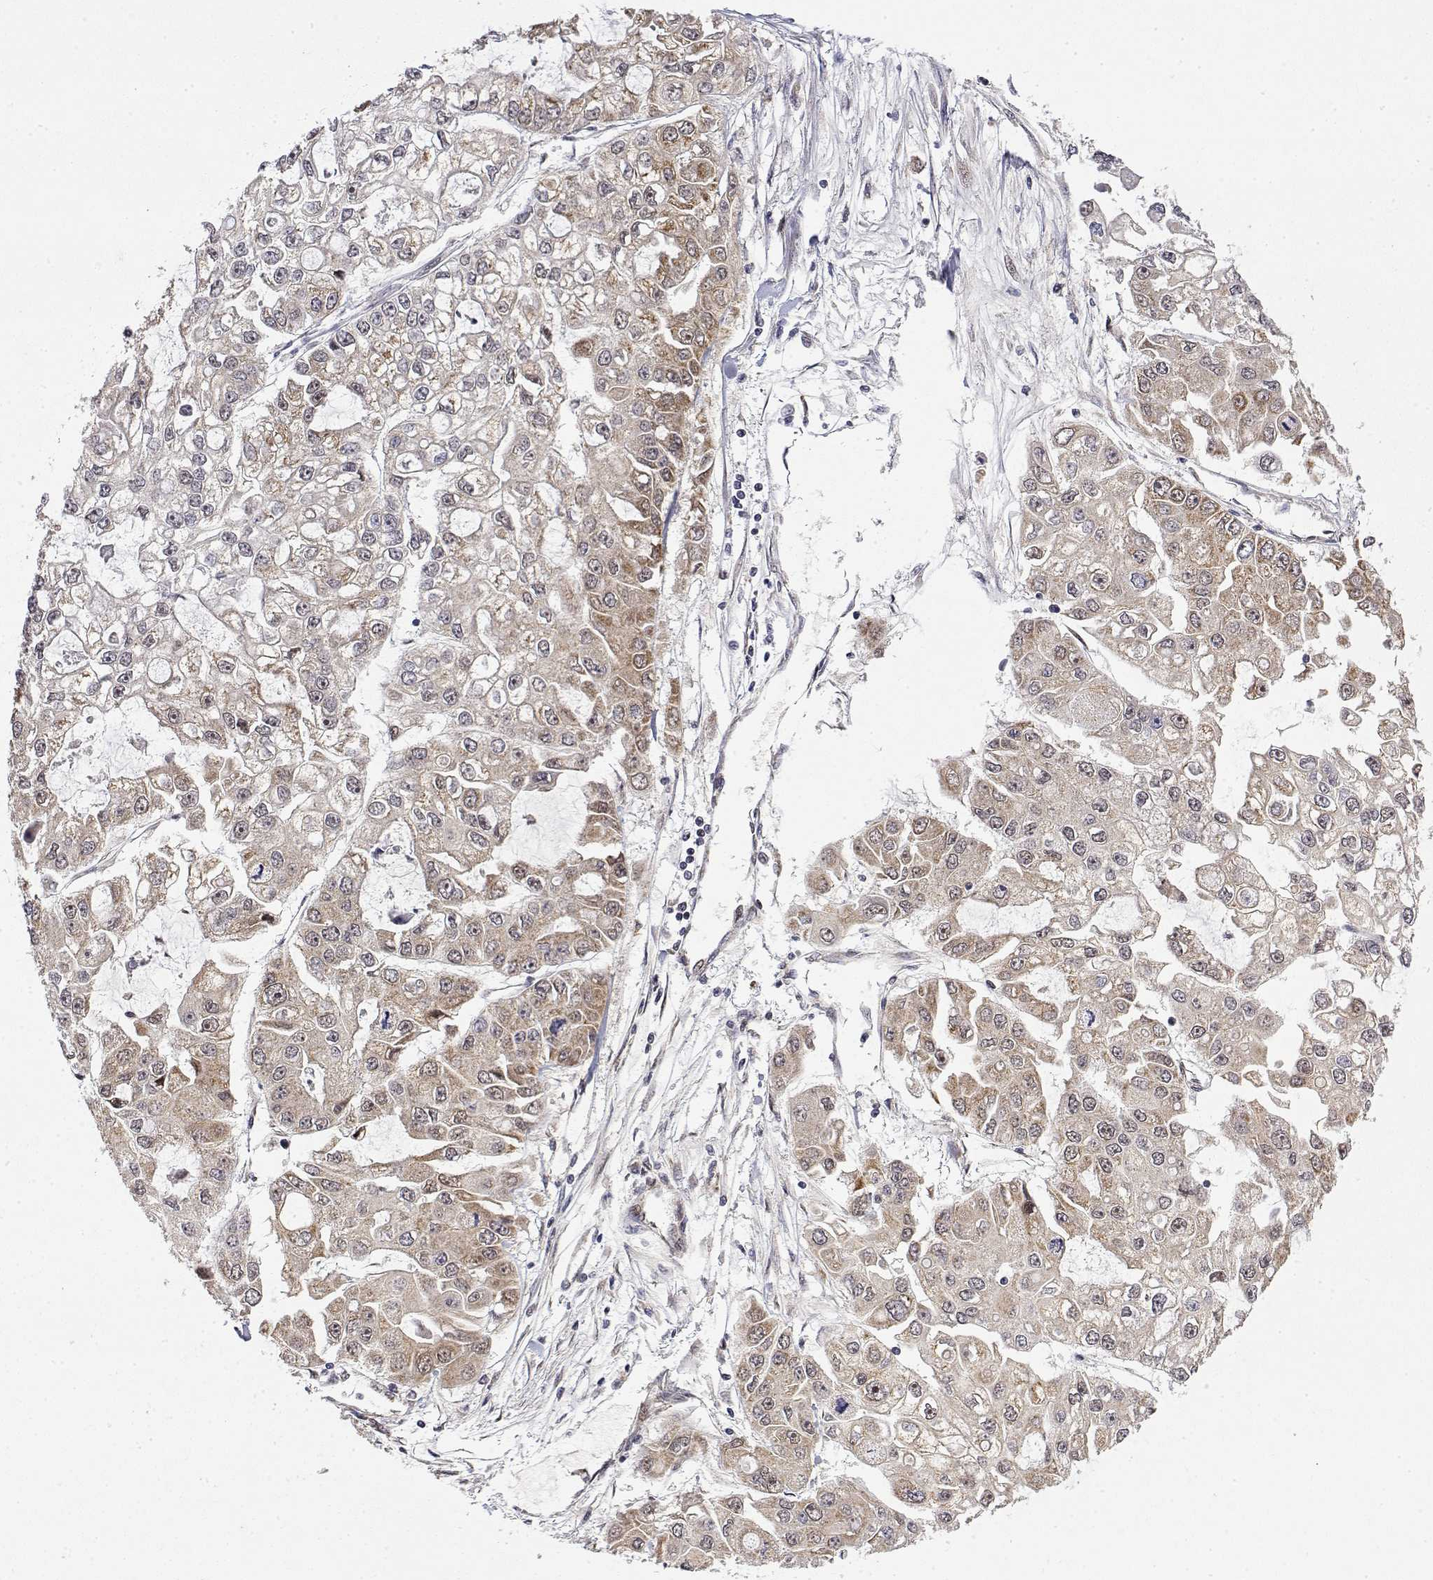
{"staining": {"intensity": "weak", "quantity": "25%-75%", "location": "cytoplasmic/membranous"}, "tissue": "ovarian cancer", "cell_type": "Tumor cells", "image_type": "cancer", "snomed": [{"axis": "morphology", "description": "Cystadenocarcinoma, serous, NOS"}, {"axis": "topography", "description": "Ovary"}], "caption": "Ovarian serous cystadenocarcinoma was stained to show a protein in brown. There is low levels of weak cytoplasmic/membranous expression in about 25%-75% of tumor cells.", "gene": "GADD45GIP1", "patient": {"sex": "female", "age": 56}}